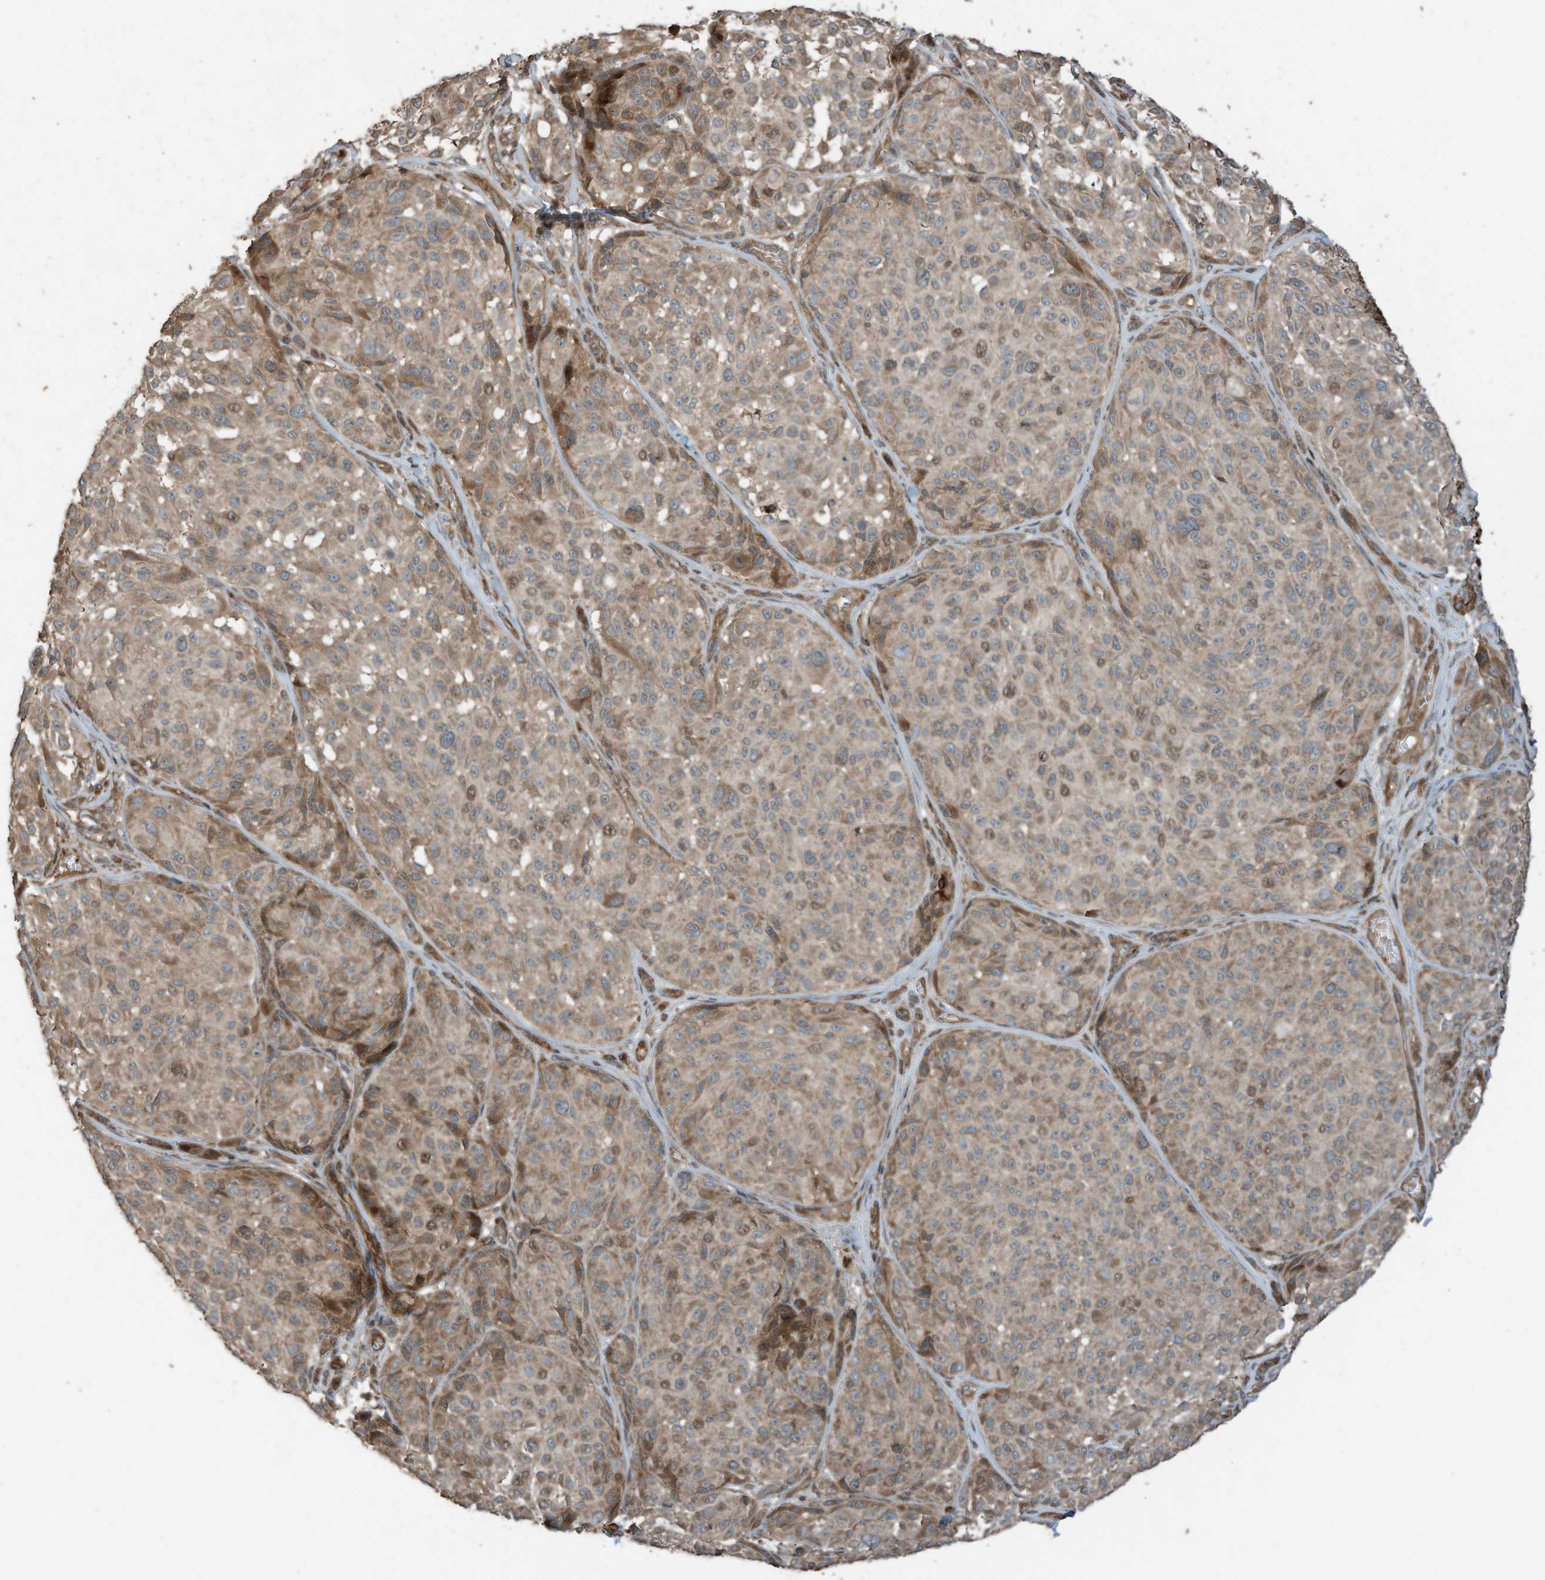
{"staining": {"intensity": "moderate", "quantity": ">75%", "location": "cytoplasmic/membranous"}, "tissue": "melanoma", "cell_type": "Tumor cells", "image_type": "cancer", "snomed": [{"axis": "morphology", "description": "Malignant melanoma, NOS"}, {"axis": "topography", "description": "Skin"}], "caption": "Malignant melanoma tissue displays moderate cytoplasmic/membranous staining in approximately >75% of tumor cells", "gene": "ZNF653", "patient": {"sex": "male", "age": 83}}